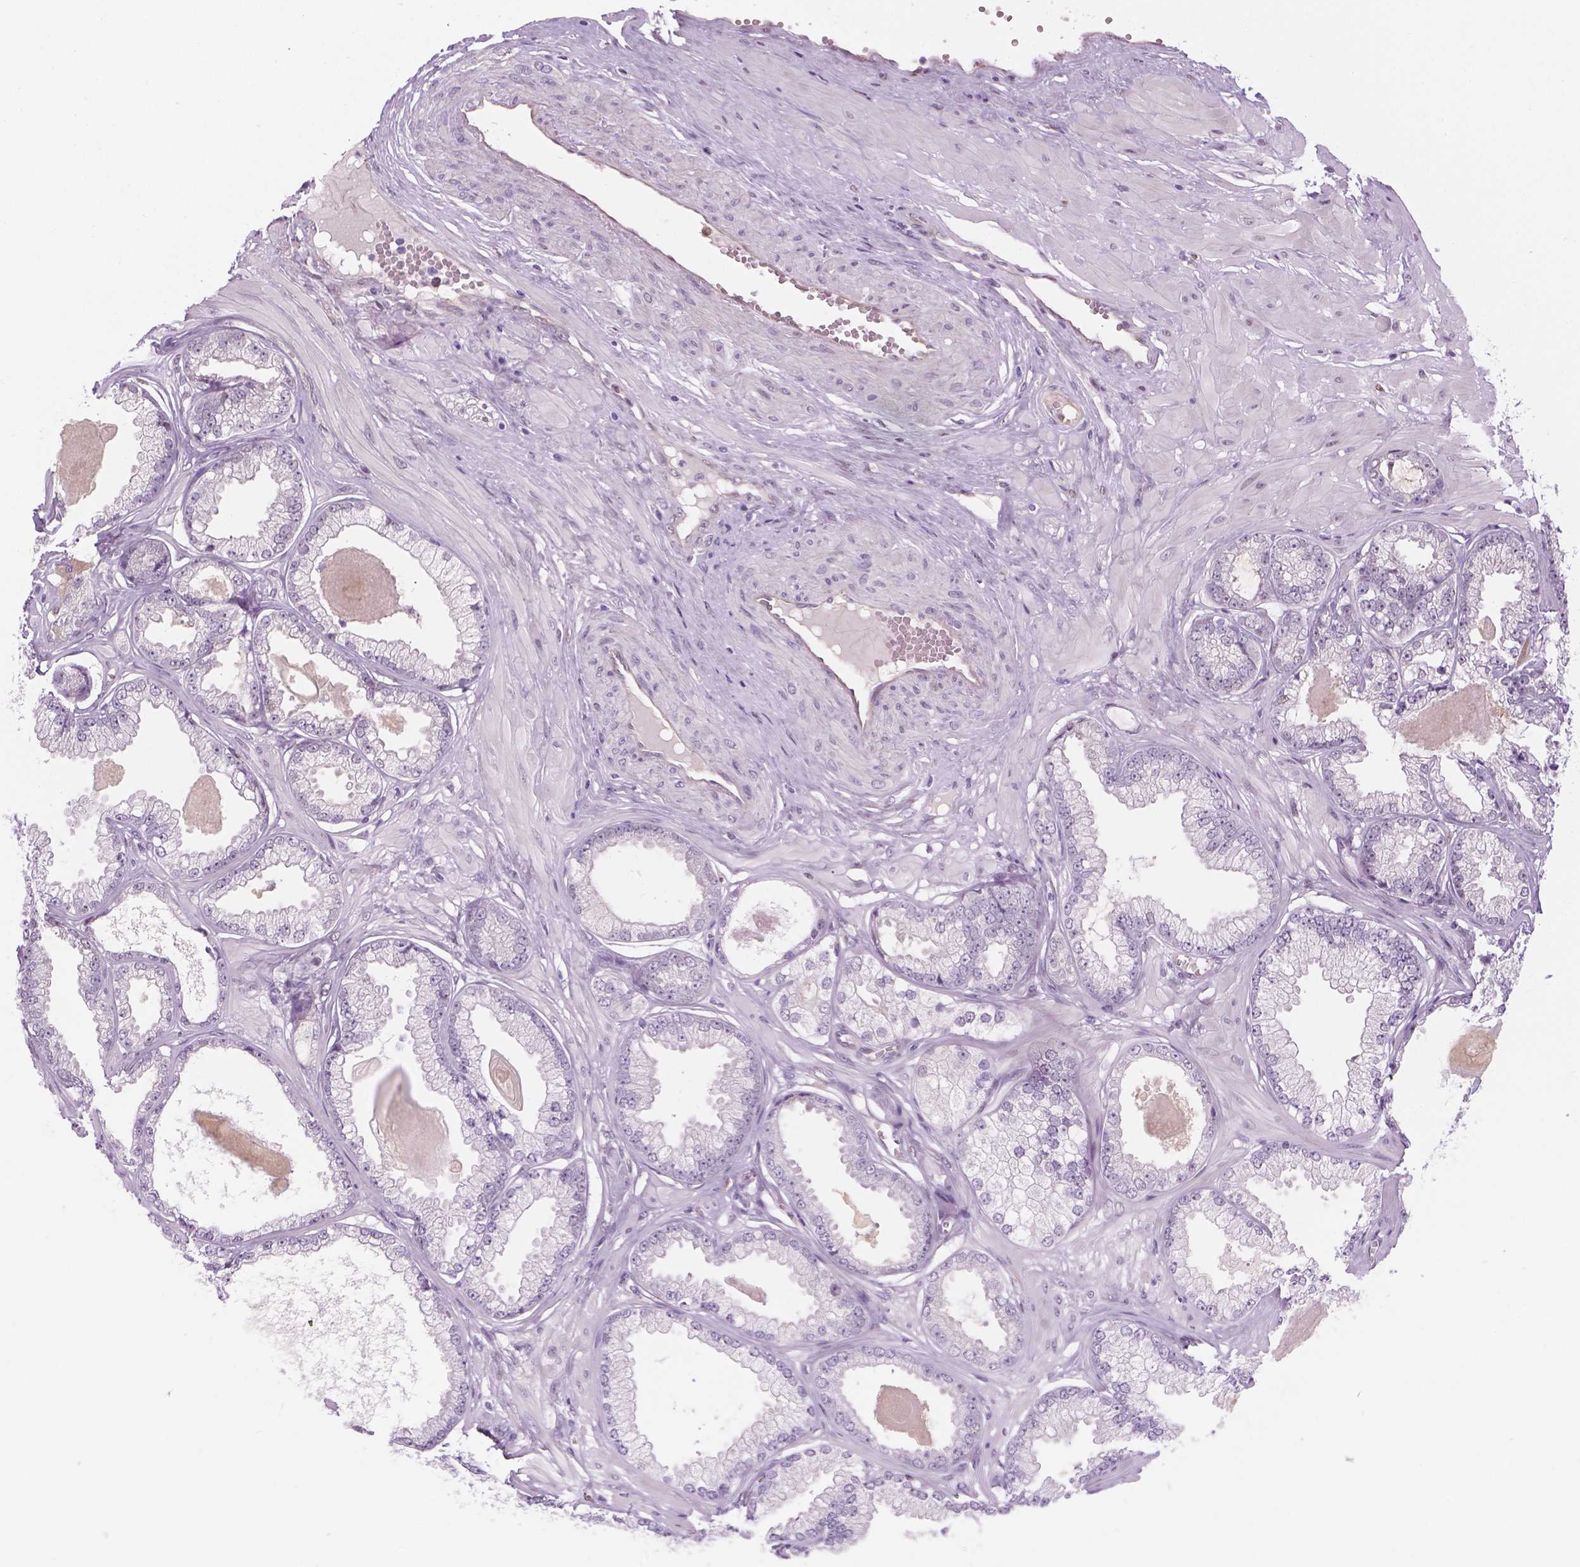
{"staining": {"intensity": "negative", "quantity": "none", "location": "none"}, "tissue": "prostate cancer", "cell_type": "Tumor cells", "image_type": "cancer", "snomed": [{"axis": "morphology", "description": "Adenocarcinoma, Low grade"}, {"axis": "topography", "description": "Prostate"}], "caption": "Tumor cells show no significant expression in prostate cancer (adenocarcinoma (low-grade)). (Brightfield microscopy of DAB immunohistochemistry at high magnification).", "gene": "CDKN1C", "patient": {"sex": "male", "age": 64}}